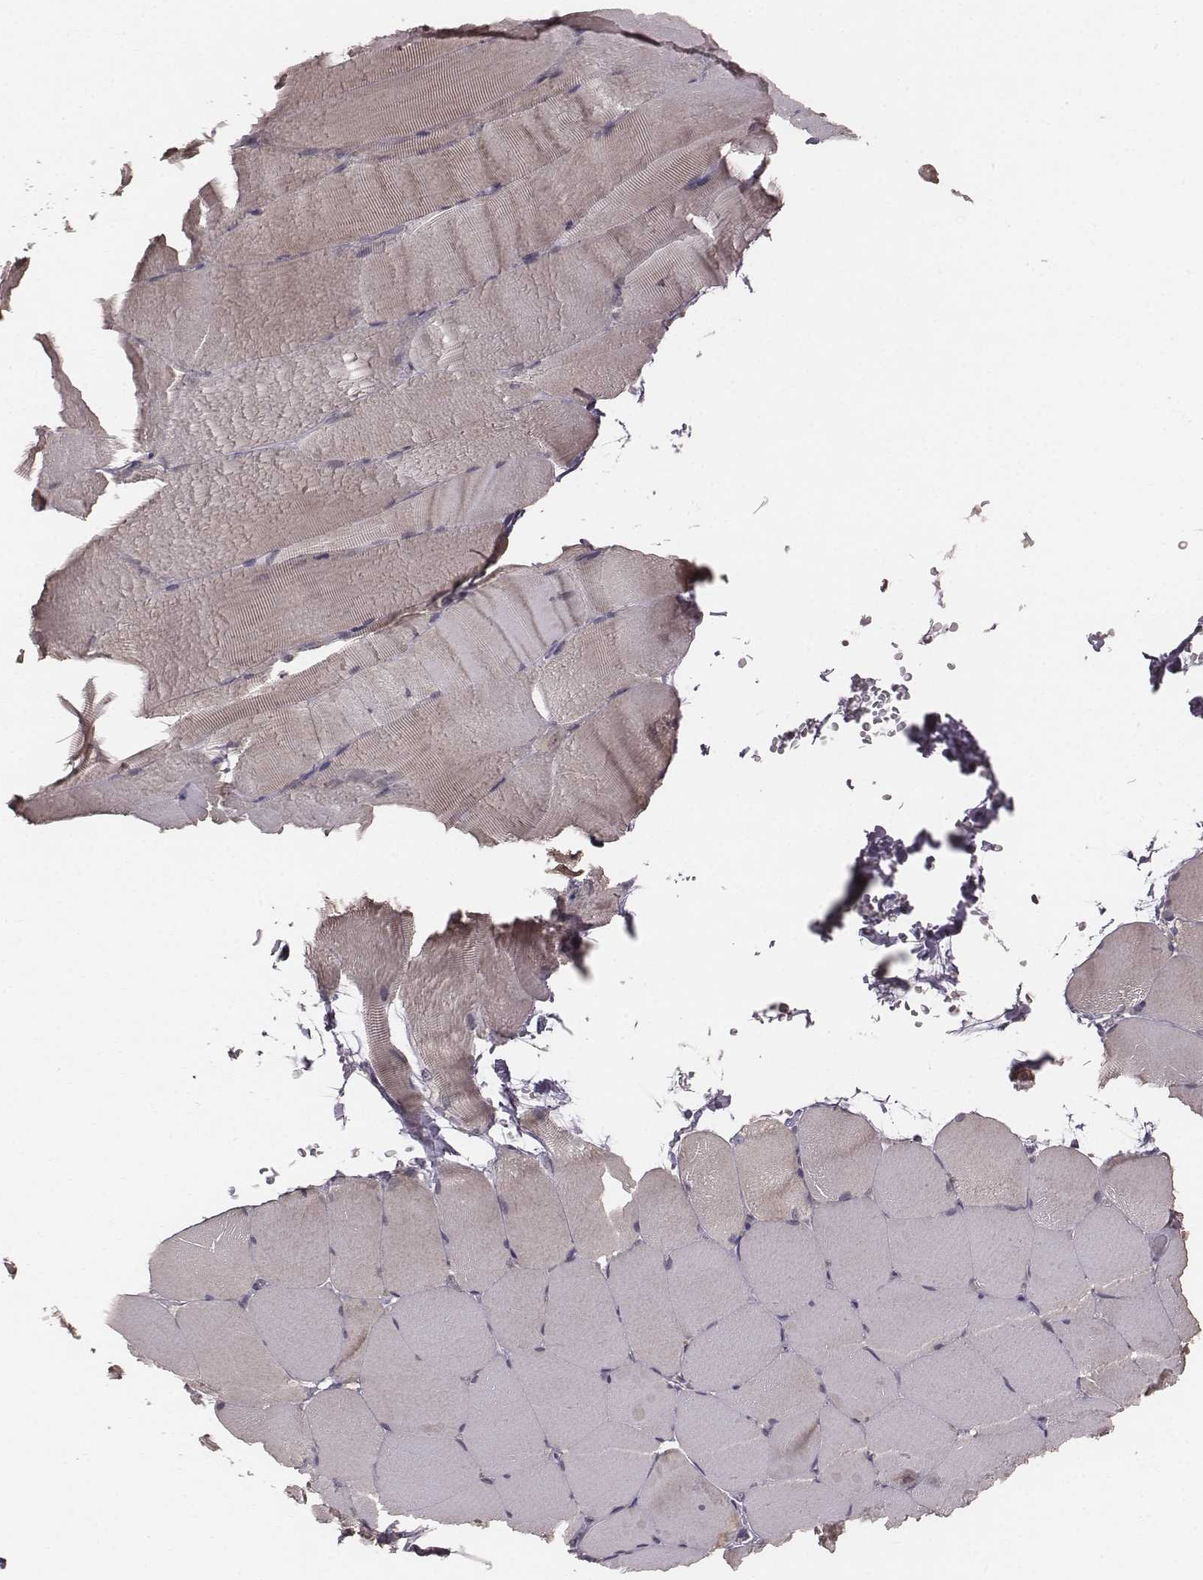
{"staining": {"intensity": "moderate", "quantity": "<25%", "location": "cytoplasmic/membranous"}, "tissue": "skeletal muscle", "cell_type": "Myocytes", "image_type": "normal", "snomed": [{"axis": "morphology", "description": "Normal tissue, NOS"}, {"axis": "topography", "description": "Skeletal muscle"}], "caption": "Brown immunohistochemical staining in normal human skeletal muscle displays moderate cytoplasmic/membranous staining in approximately <25% of myocytes.", "gene": "PDCD2L", "patient": {"sex": "female", "age": 37}}